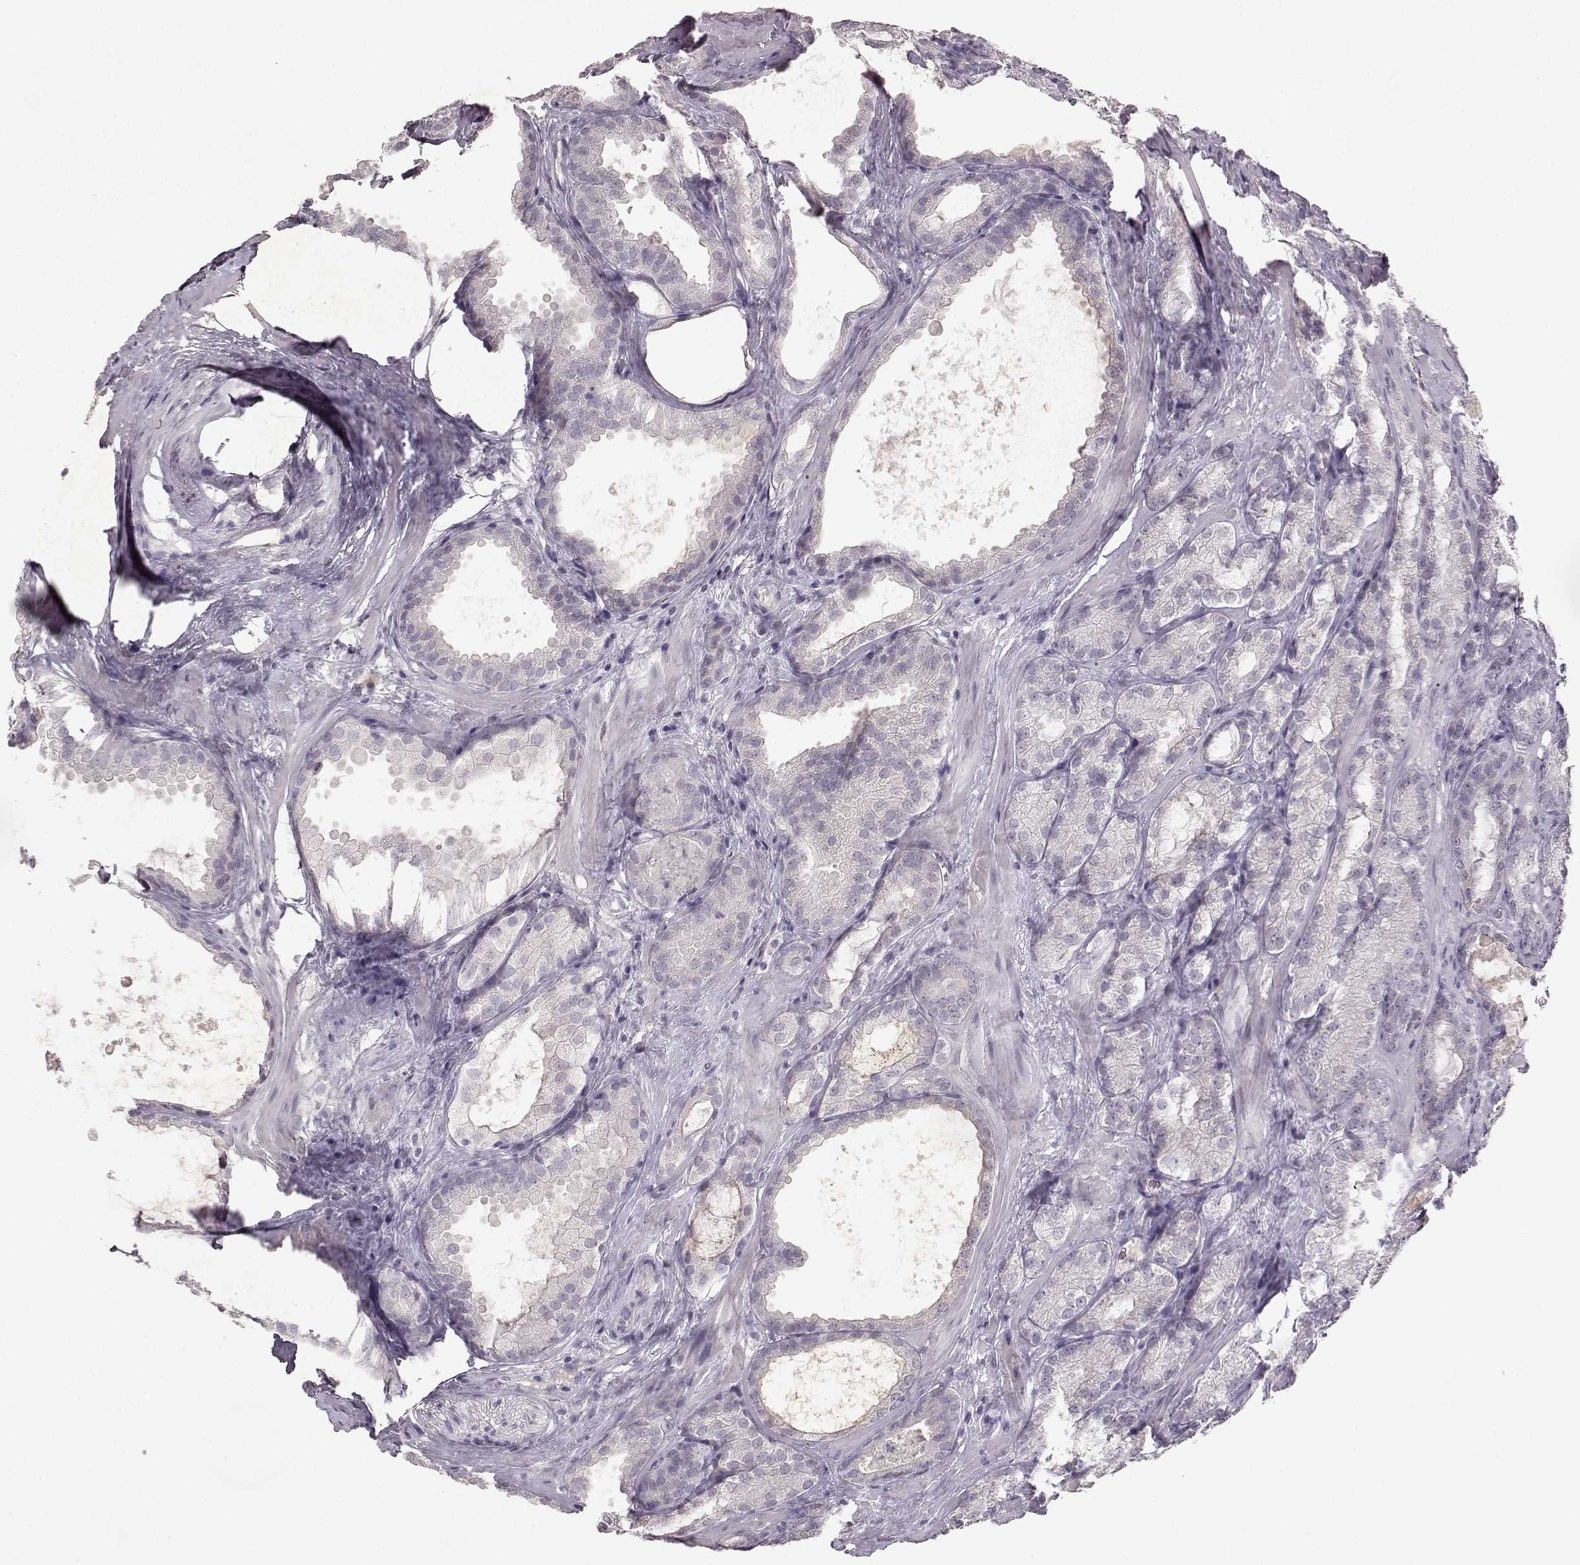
{"staining": {"intensity": "negative", "quantity": "none", "location": "none"}, "tissue": "prostate cancer", "cell_type": "Tumor cells", "image_type": "cancer", "snomed": [{"axis": "morphology", "description": "Adenocarcinoma, High grade"}, {"axis": "topography", "description": "Prostate"}], "caption": "This histopathology image is of high-grade adenocarcinoma (prostate) stained with IHC to label a protein in brown with the nuclei are counter-stained blue. There is no positivity in tumor cells.", "gene": "SPAG17", "patient": {"sex": "male", "age": 64}}